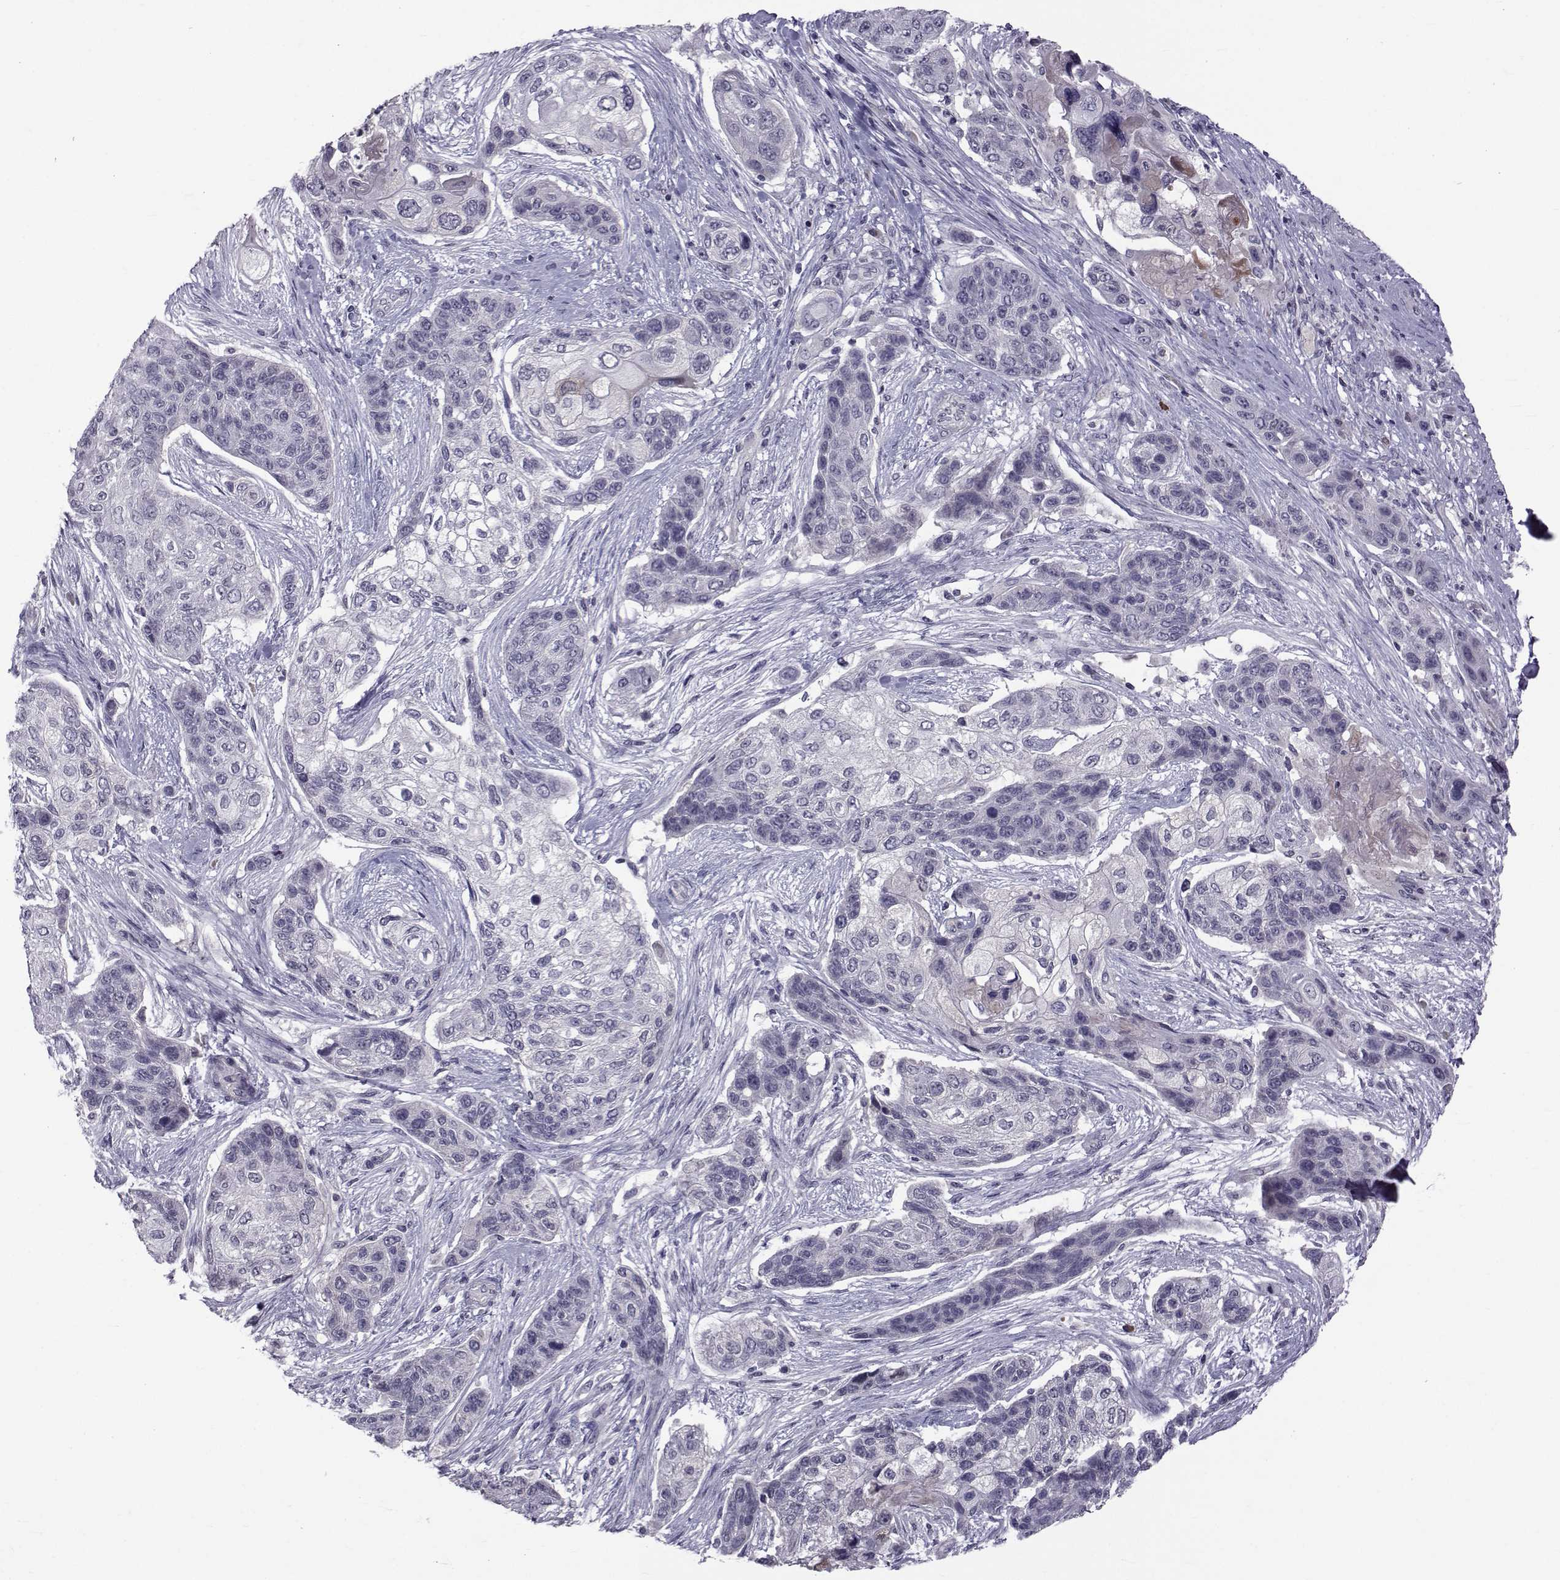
{"staining": {"intensity": "negative", "quantity": "none", "location": "none"}, "tissue": "lung cancer", "cell_type": "Tumor cells", "image_type": "cancer", "snomed": [{"axis": "morphology", "description": "Squamous cell carcinoma, NOS"}, {"axis": "topography", "description": "Lung"}], "caption": "Micrograph shows no protein staining in tumor cells of squamous cell carcinoma (lung) tissue.", "gene": "TNFRSF11B", "patient": {"sex": "male", "age": 69}}